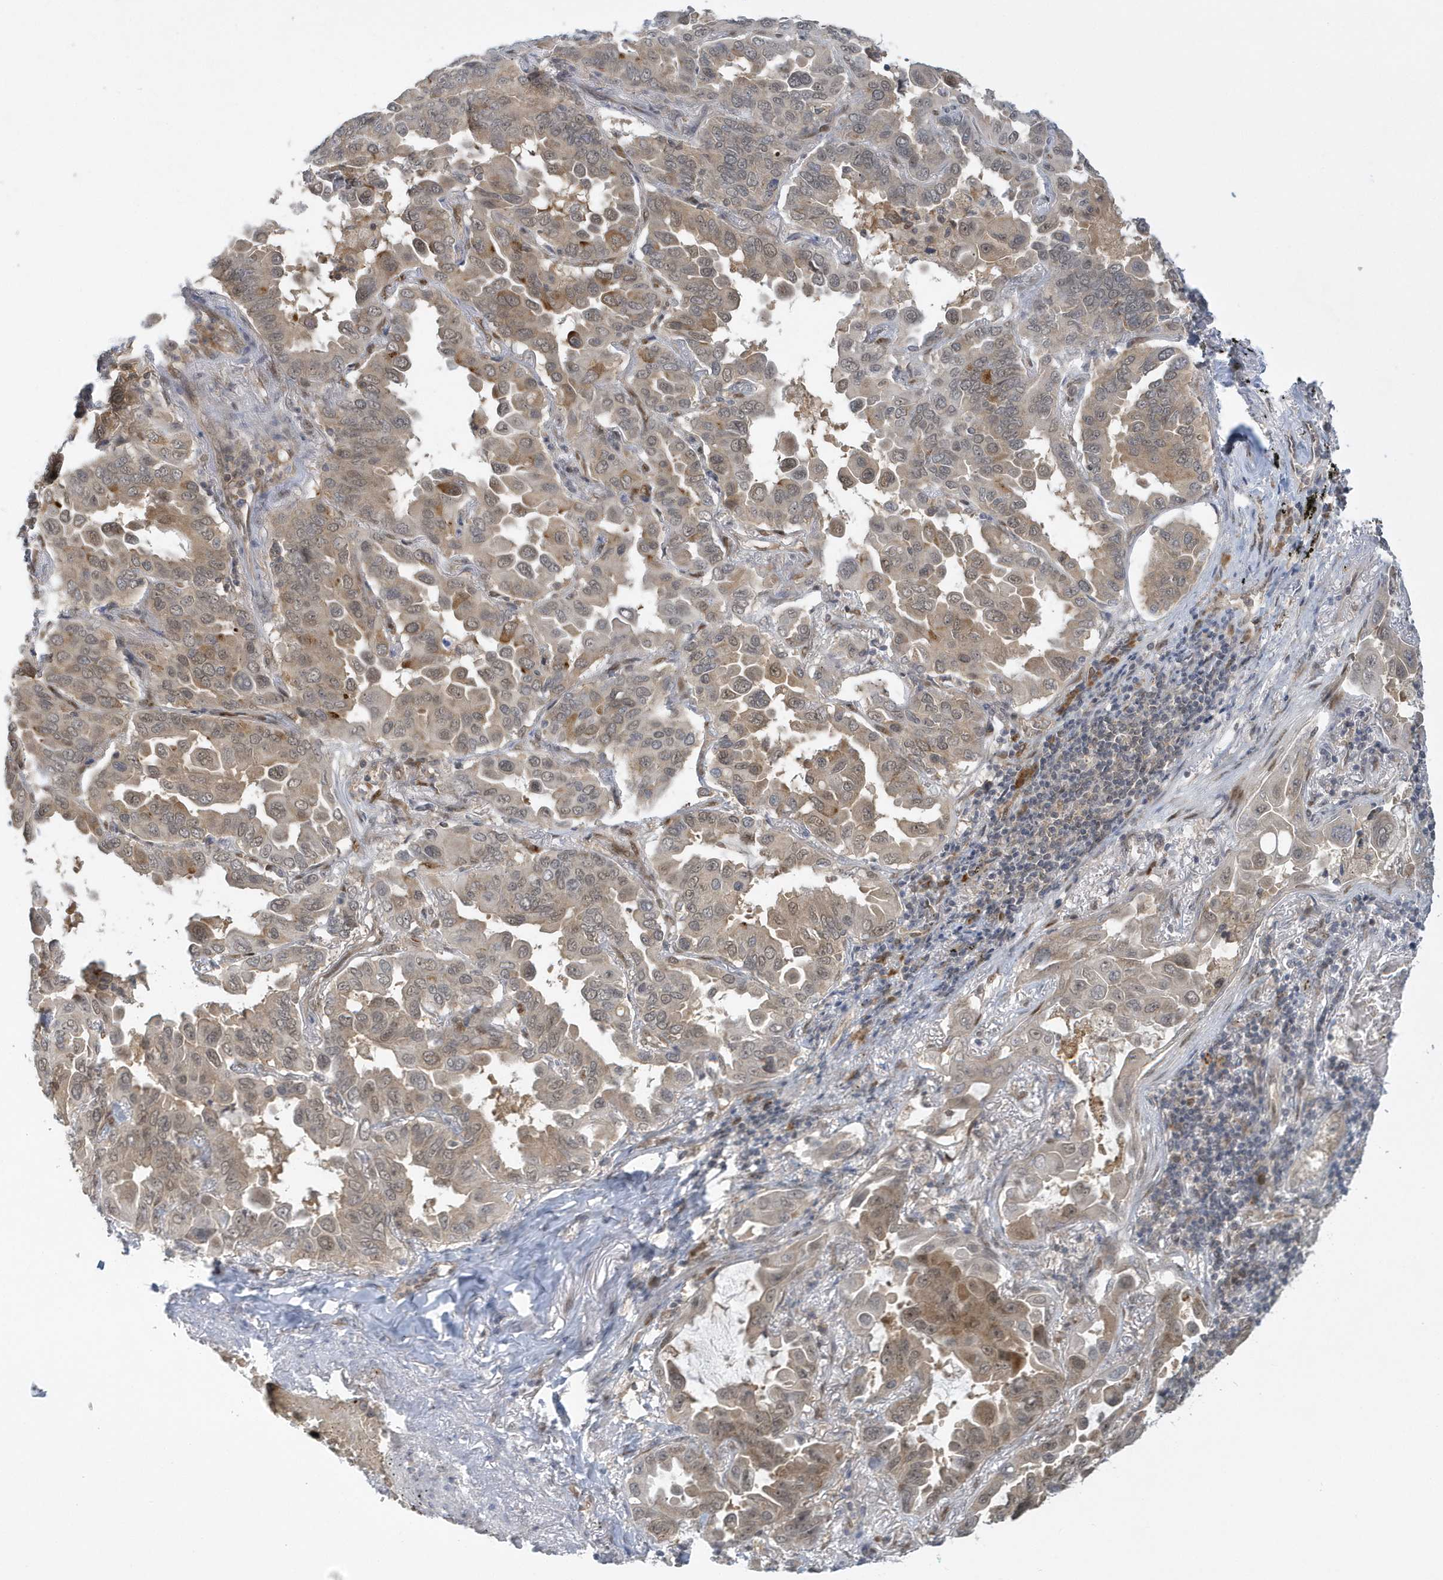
{"staining": {"intensity": "moderate", "quantity": ">75%", "location": "cytoplasmic/membranous"}, "tissue": "lung cancer", "cell_type": "Tumor cells", "image_type": "cancer", "snomed": [{"axis": "morphology", "description": "Adenocarcinoma, NOS"}, {"axis": "topography", "description": "Lung"}], "caption": "Immunohistochemistry of human lung adenocarcinoma shows medium levels of moderate cytoplasmic/membranous staining in about >75% of tumor cells. Nuclei are stained in blue.", "gene": "ATG4A", "patient": {"sex": "male", "age": 64}}